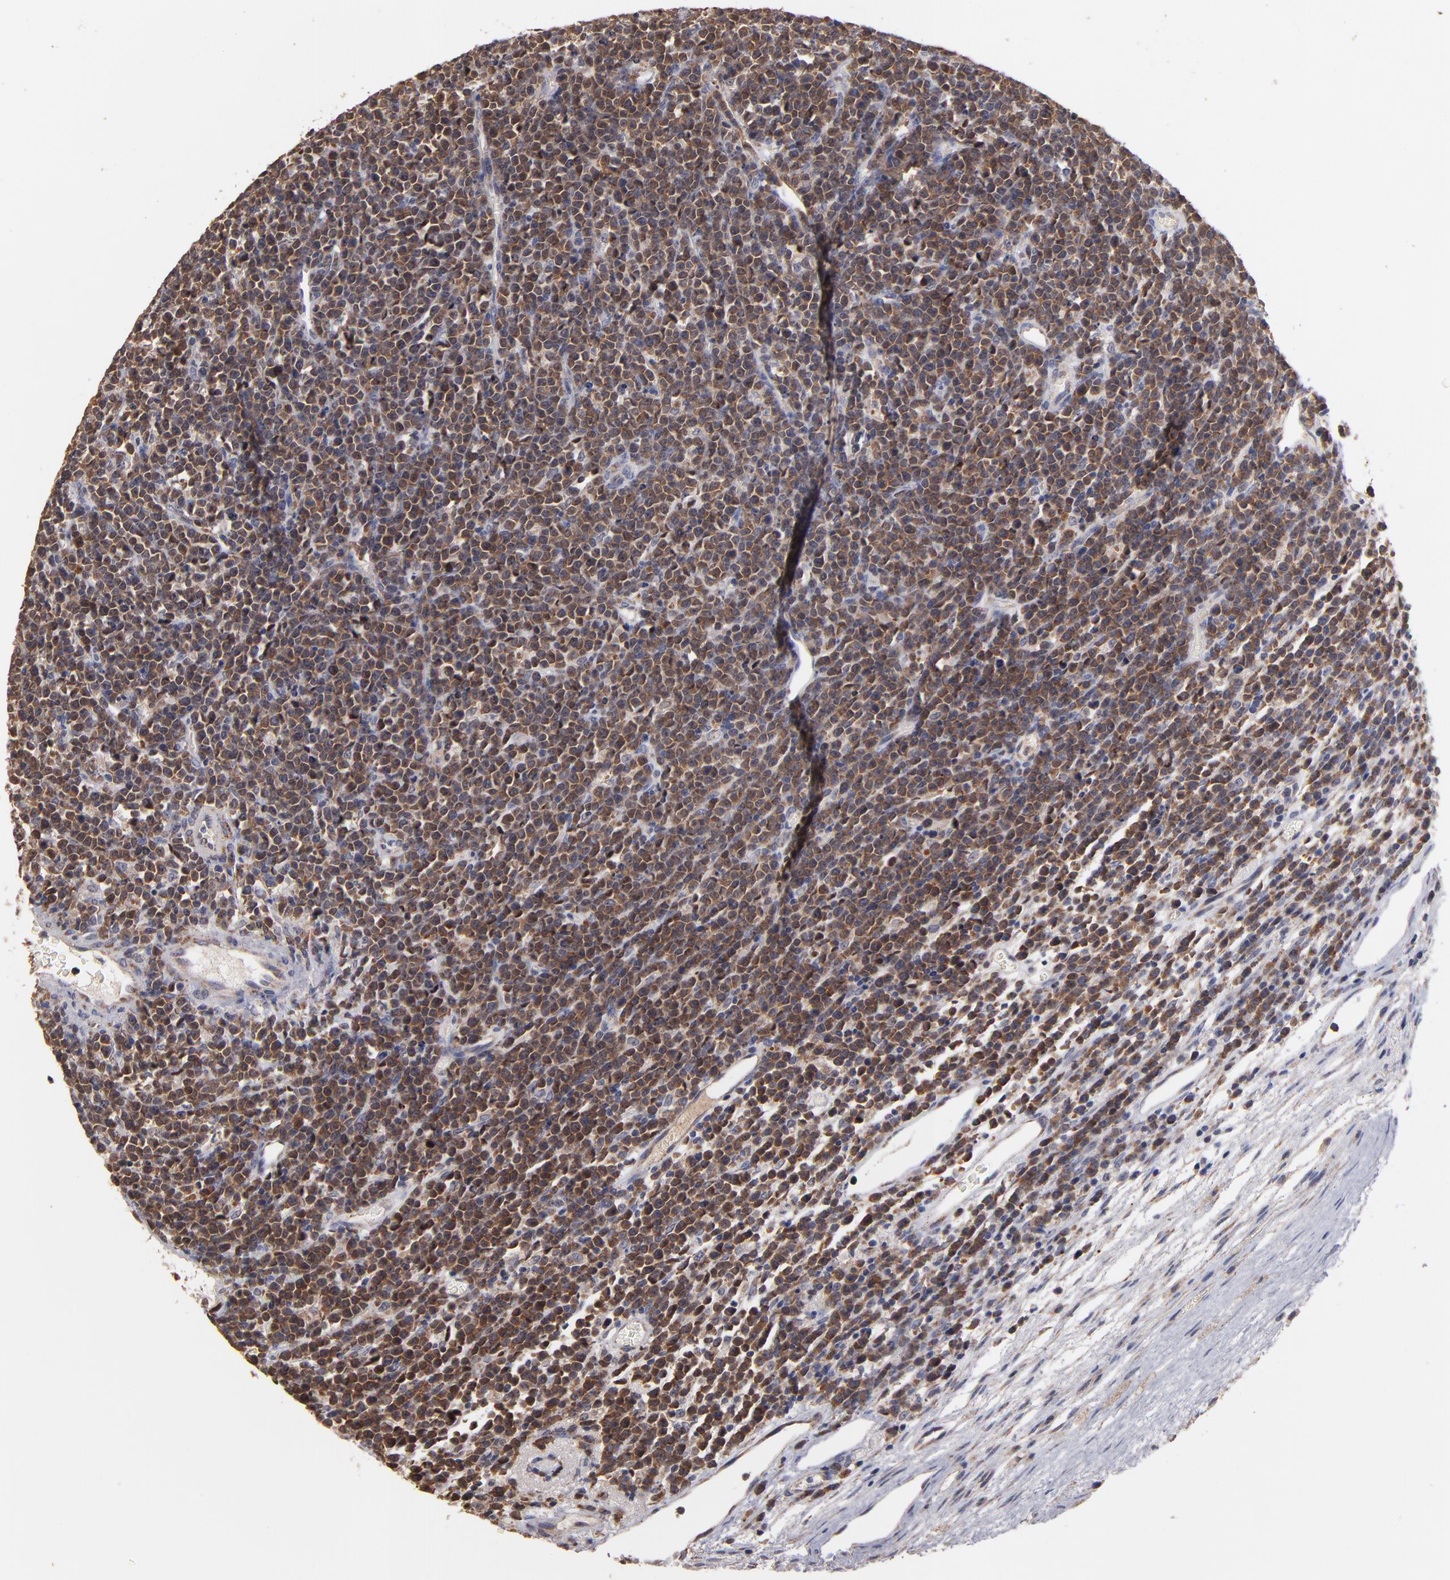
{"staining": {"intensity": "moderate", "quantity": ">75%", "location": "cytoplasmic/membranous,nuclear"}, "tissue": "lymphoma", "cell_type": "Tumor cells", "image_type": "cancer", "snomed": [{"axis": "morphology", "description": "Malignant lymphoma, non-Hodgkin's type, High grade"}, {"axis": "topography", "description": "Ovary"}], "caption": "Human lymphoma stained with a protein marker exhibits moderate staining in tumor cells.", "gene": "DIABLO", "patient": {"sex": "female", "age": 56}}